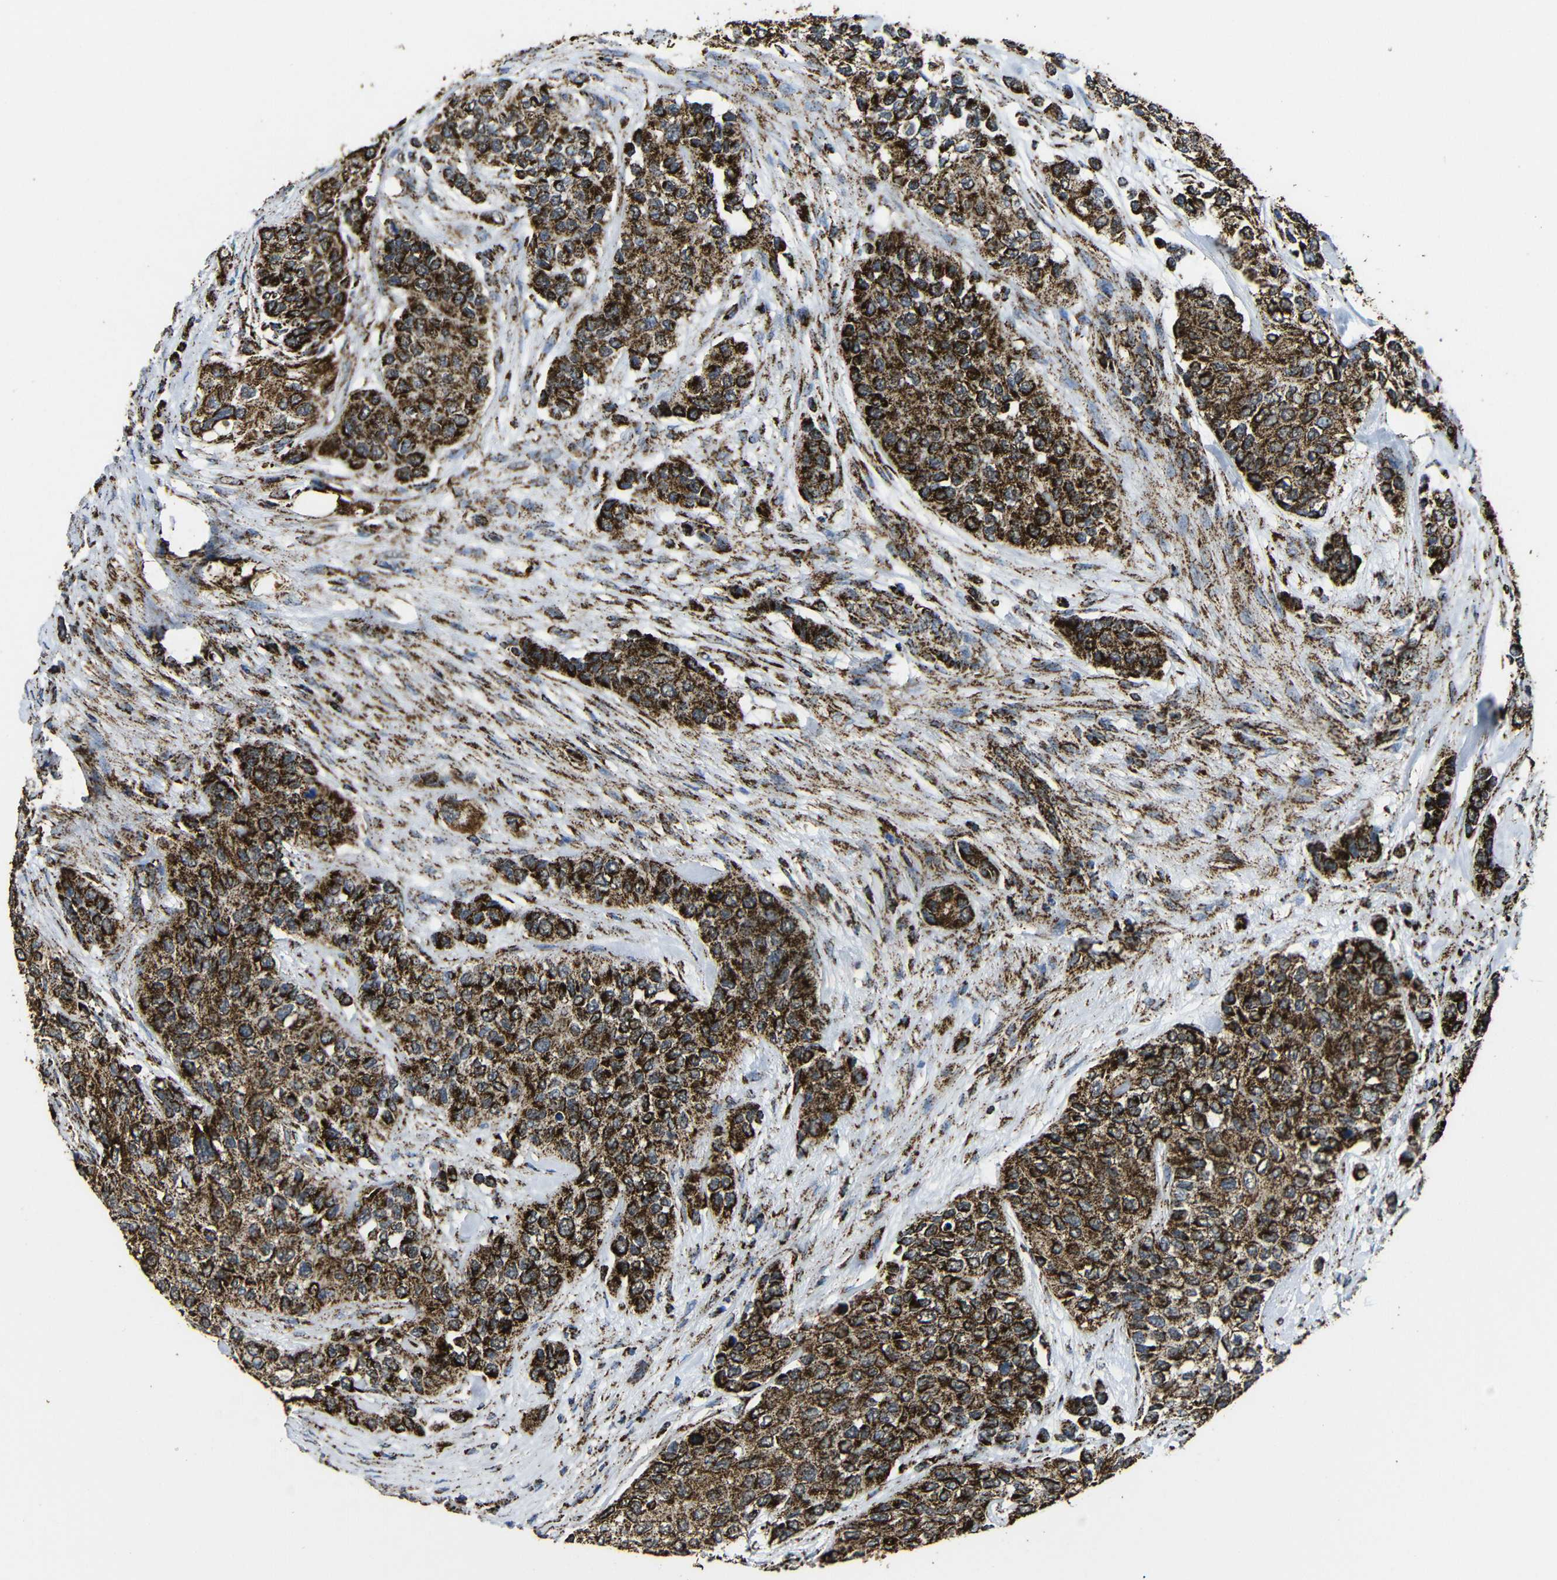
{"staining": {"intensity": "strong", "quantity": ">75%", "location": "cytoplasmic/membranous"}, "tissue": "urothelial cancer", "cell_type": "Tumor cells", "image_type": "cancer", "snomed": [{"axis": "morphology", "description": "Urothelial carcinoma, High grade"}, {"axis": "topography", "description": "Urinary bladder"}], "caption": "Protein analysis of high-grade urothelial carcinoma tissue demonstrates strong cytoplasmic/membranous expression in about >75% of tumor cells. (IHC, brightfield microscopy, high magnification).", "gene": "ATP5F1A", "patient": {"sex": "female", "age": 56}}